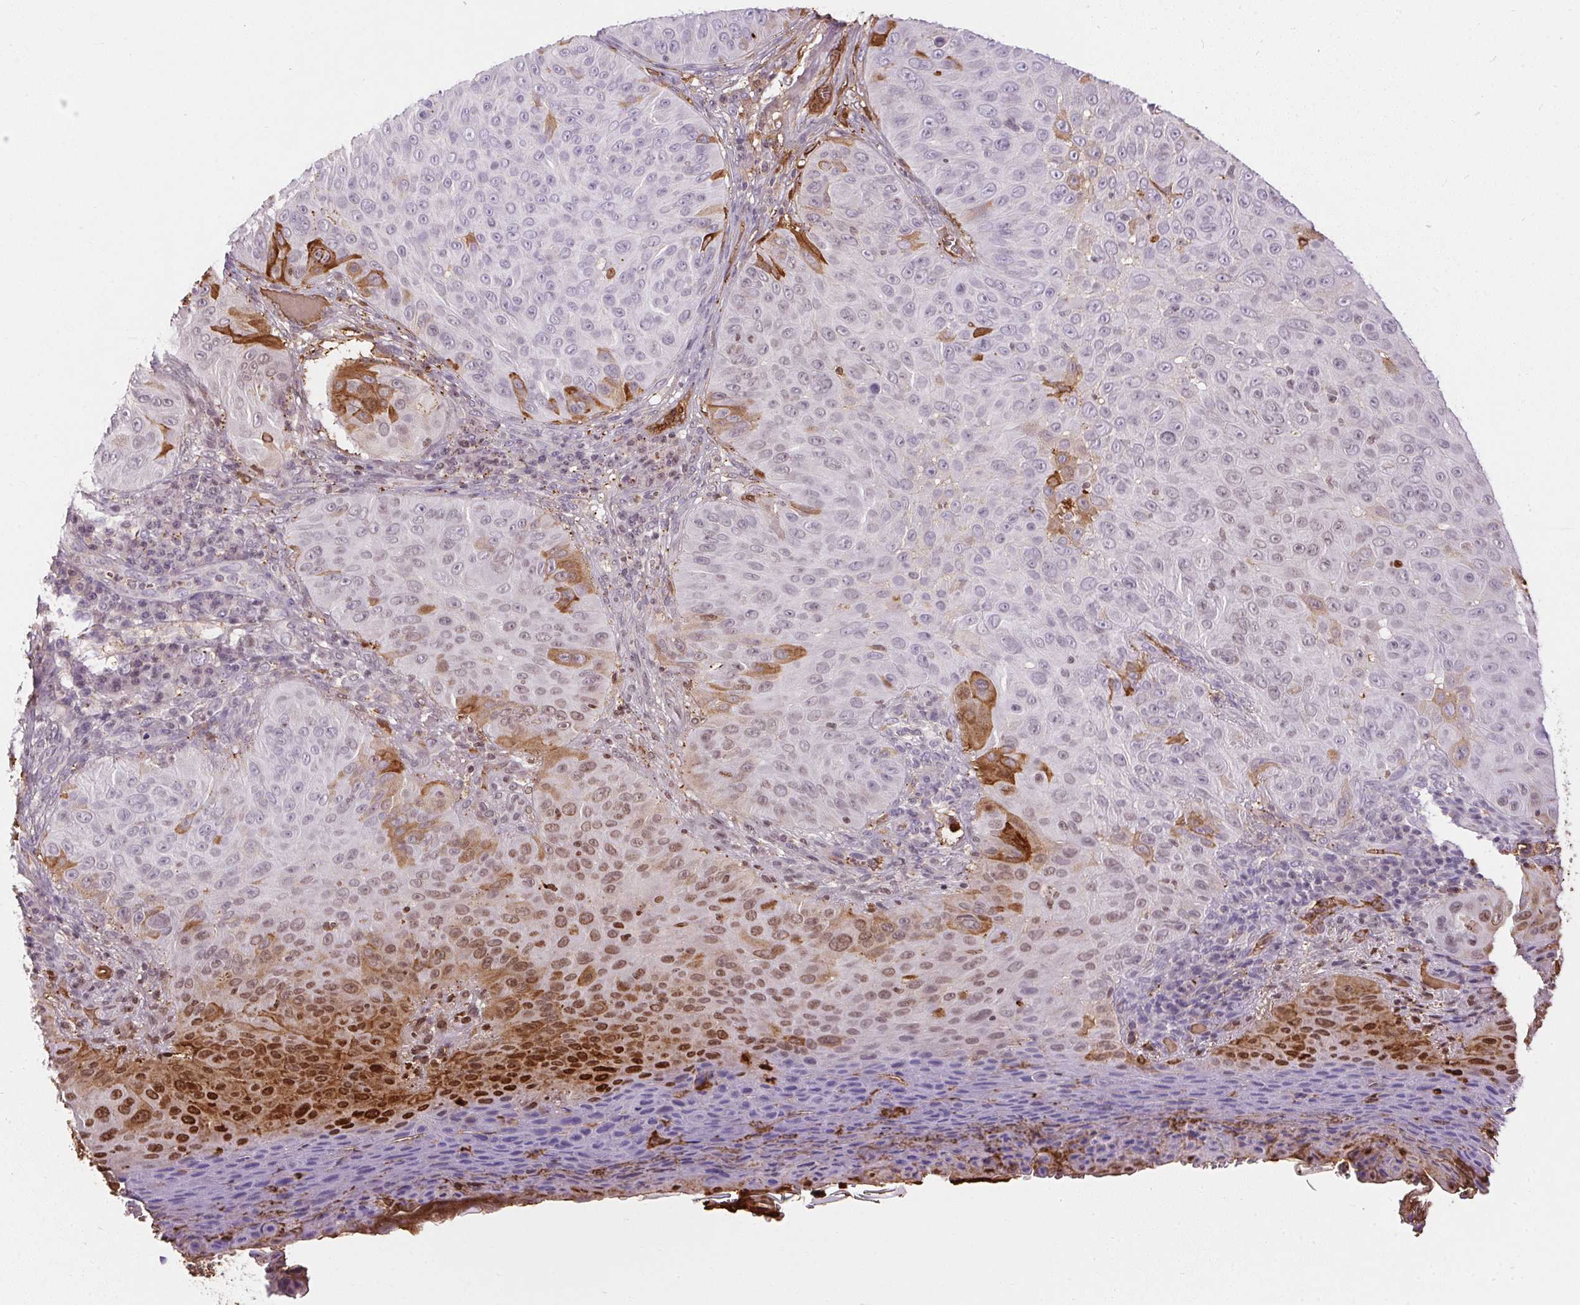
{"staining": {"intensity": "moderate", "quantity": "<25%", "location": "cytoplasmic/membranous,nuclear"}, "tissue": "skin cancer", "cell_type": "Tumor cells", "image_type": "cancer", "snomed": [{"axis": "morphology", "description": "Squamous cell carcinoma, NOS"}, {"axis": "topography", "description": "Skin"}], "caption": "Protein expression analysis of skin cancer (squamous cell carcinoma) displays moderate cytoplasmic/membranous and nuclear positivity in about <25% of tumor cells.", "gene": "ORM1", "patient": {"sex": "male", "age": 82}}